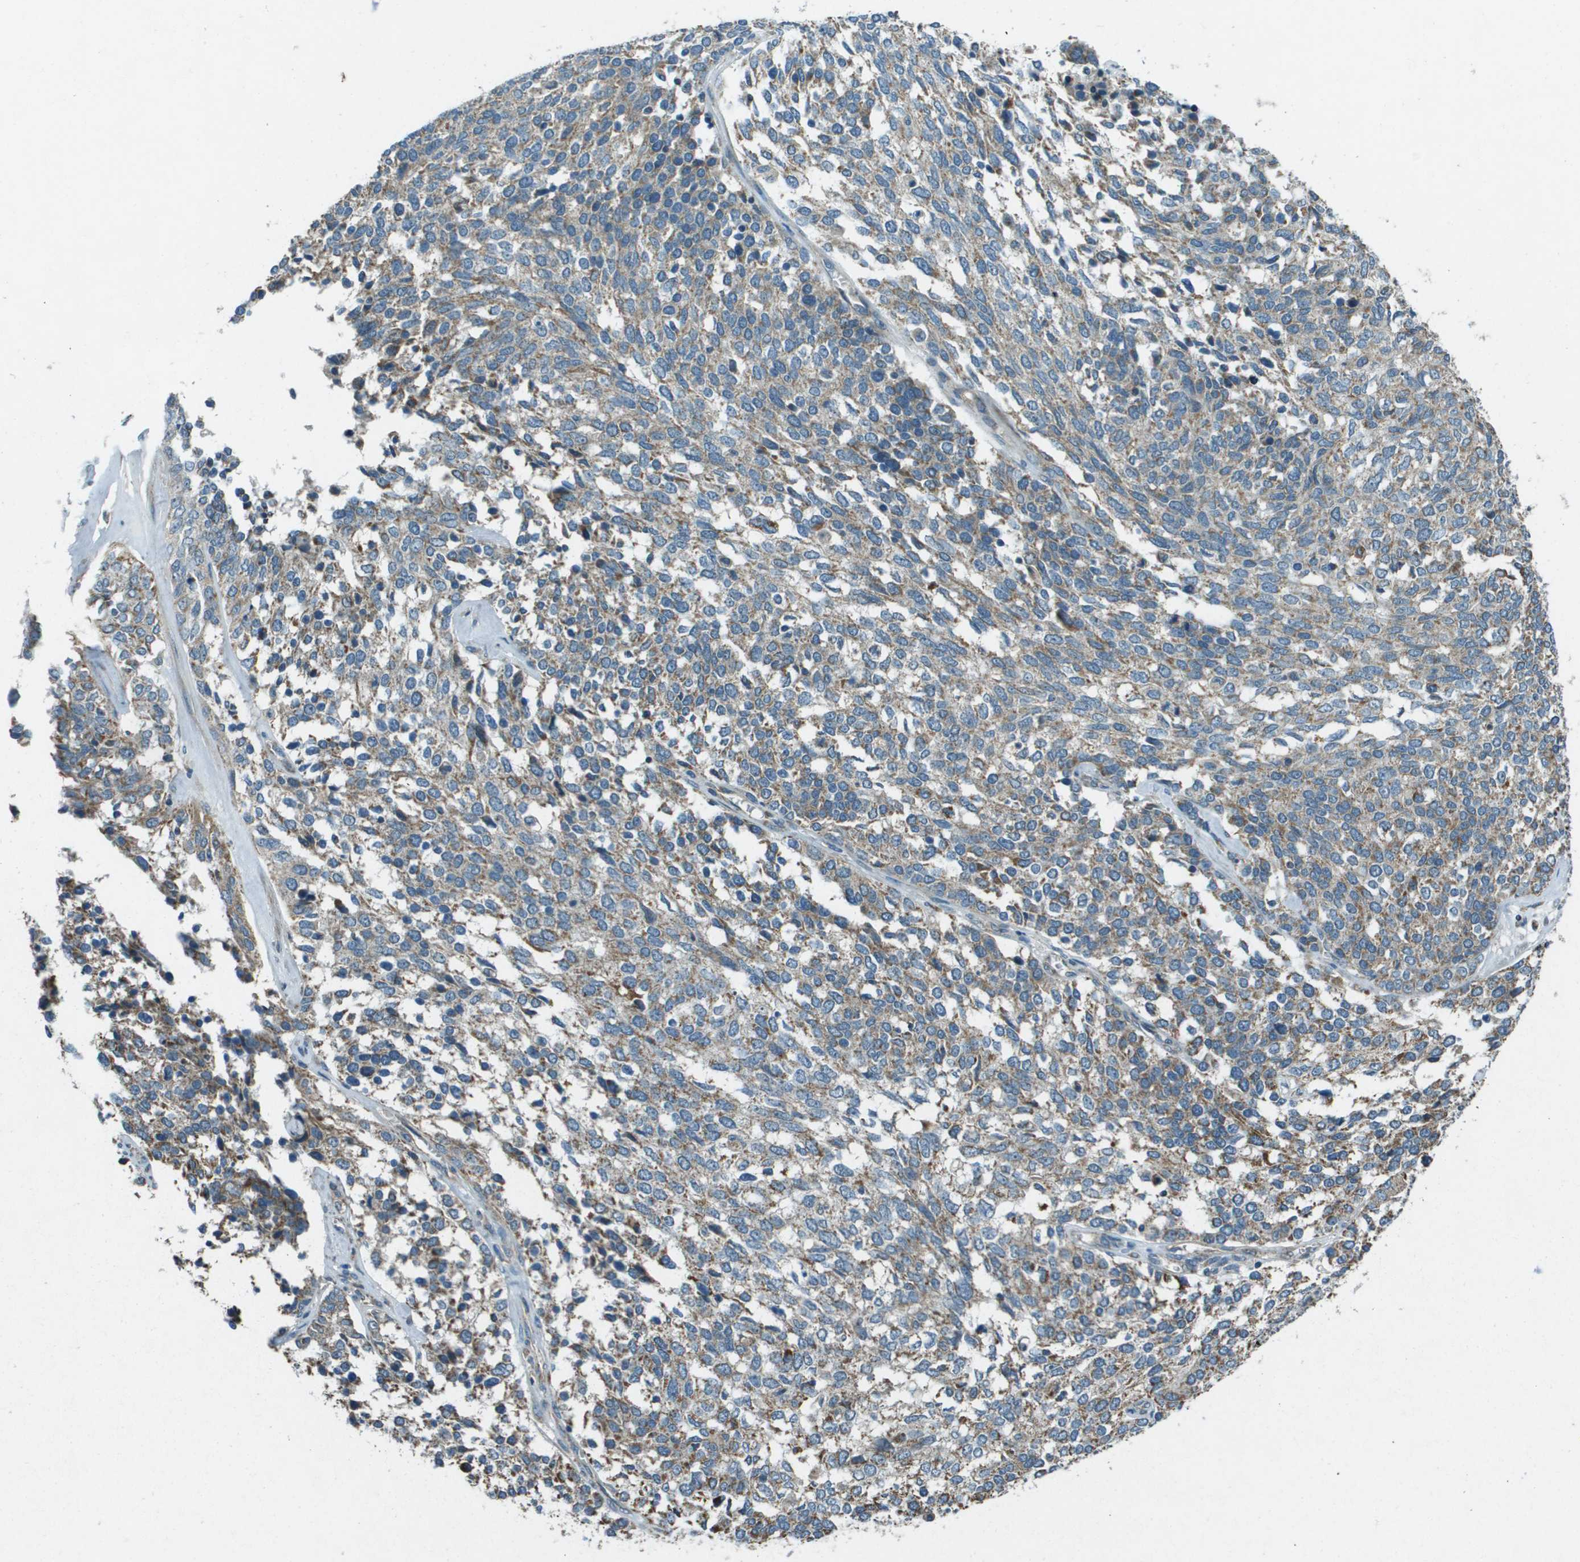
{"staining": {"intensity": "moderate", "quantity": ">75%", "location": "cytoplasmic/membranous"}, "tissue": "ovarian cancer", "cell_type": "Tumor cells", "image_type": "cancer", "snomed": [{"axis": "morphology", "description": "Cystadenocarcinoma, serous, NOS"}, {"axis": "topography", "description": "Ovary"}], "caption": "Immunohistochemistry (IHC) image of neoplastic tissue: human ovarian cancer (serous cystadenocarcinoma) stained using immunohistochemistry reveals medium levels of moderate protein expression localized specifically in the cytoplasmic/membranous of tumor cells, appearing as a cytoplasmic/membranous brown color.", "gene": "MIGA1", "patient": {"sex": "female", "age": 44}}